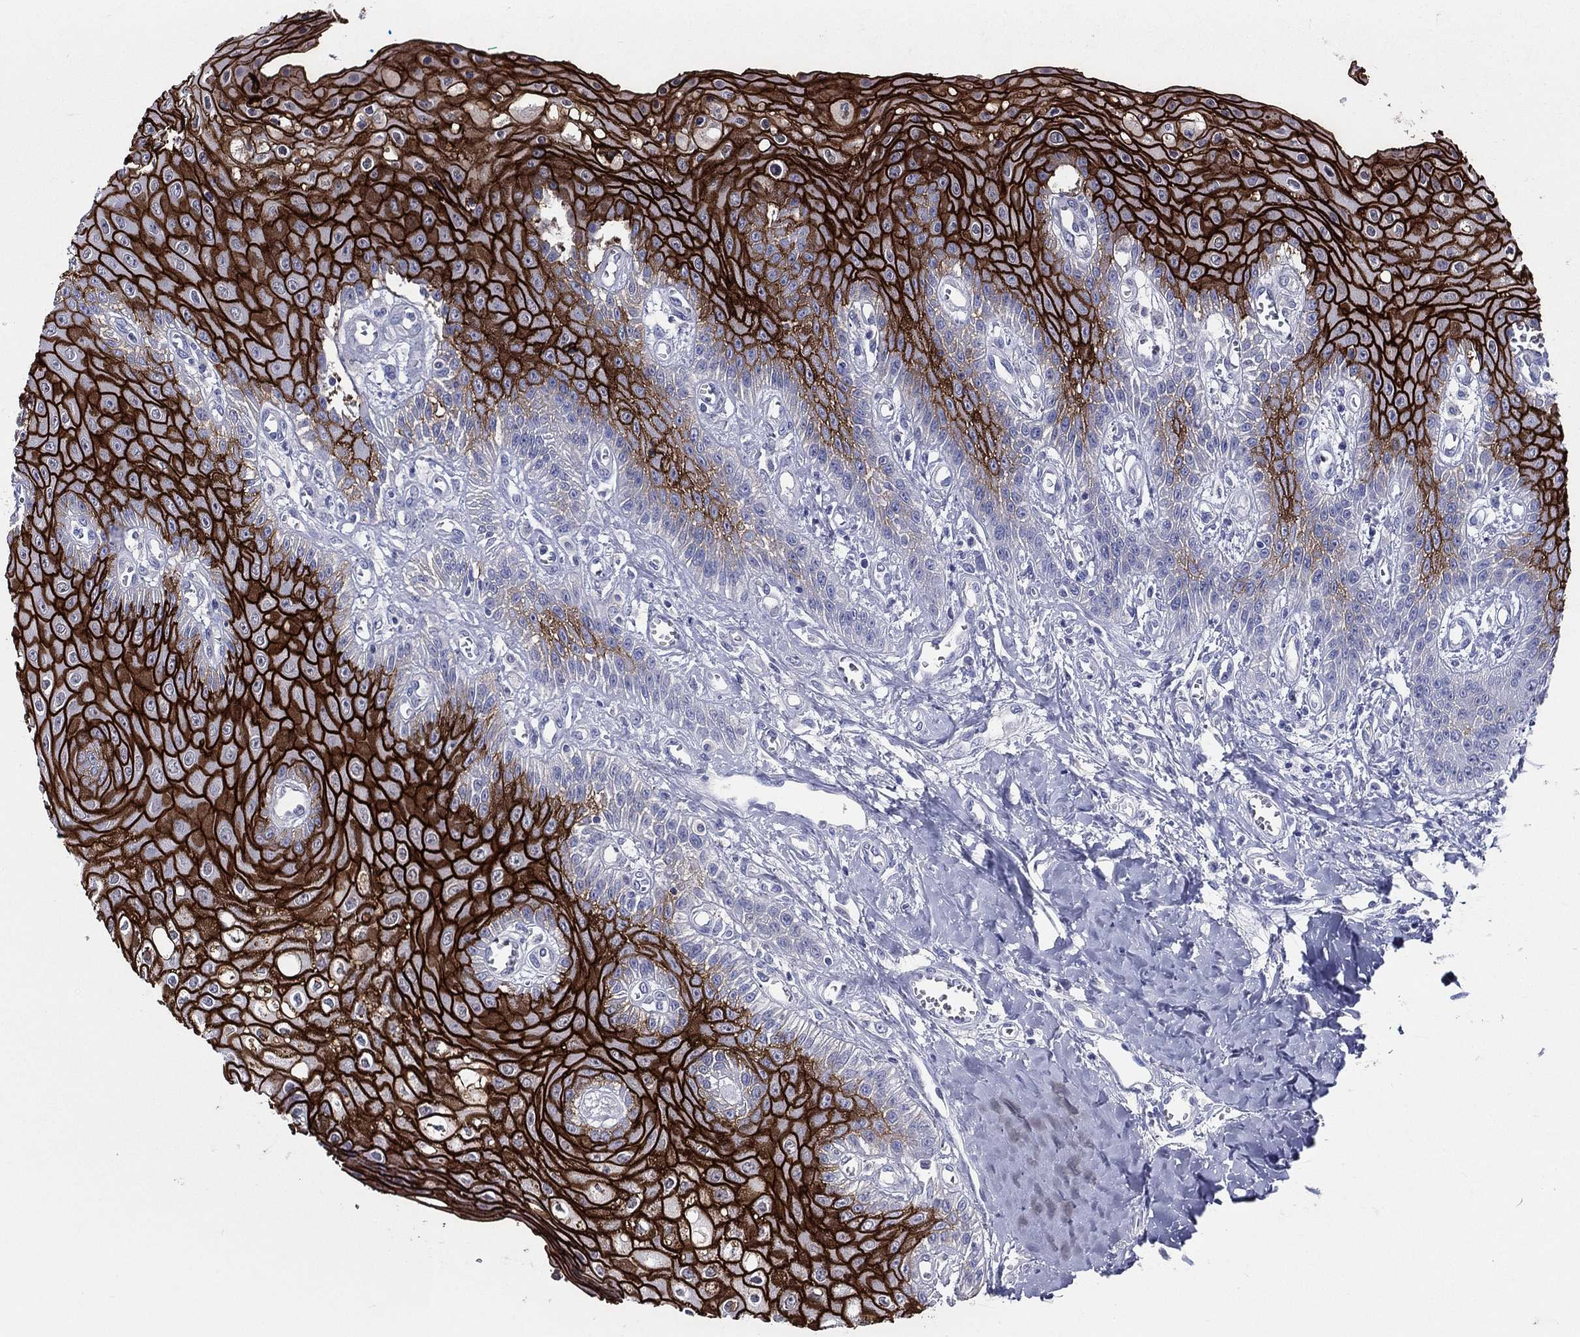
{"staining": {"intensity": "strong", "quantity": ">75%", "location": "cytoplasmic/membranous"}, "tissue": "oral mucosa", "cell_type": "Squamous epithelial cells", "image_type": "normal", "snomed": [{"axis": "morphology", "description": "Normal tissue, NOS"}, {"axis": "morphology", "description": "Squamous cell carcinoma, NOS"}, {"axis": "topography", "description": "Oral tissue"}, {"axis": "topography", "description": "Head-Neck"}], "caption": "Squamous epithelial cells exhibit strong cytoplasmic/membranous expression in approximately >75% of cells in unremarkable oral mucosa. (Brightfield microscopy of DAB IHC at high magnification).", "gene": "TGM1", "patient": {"sex": "female", "age": 74}}